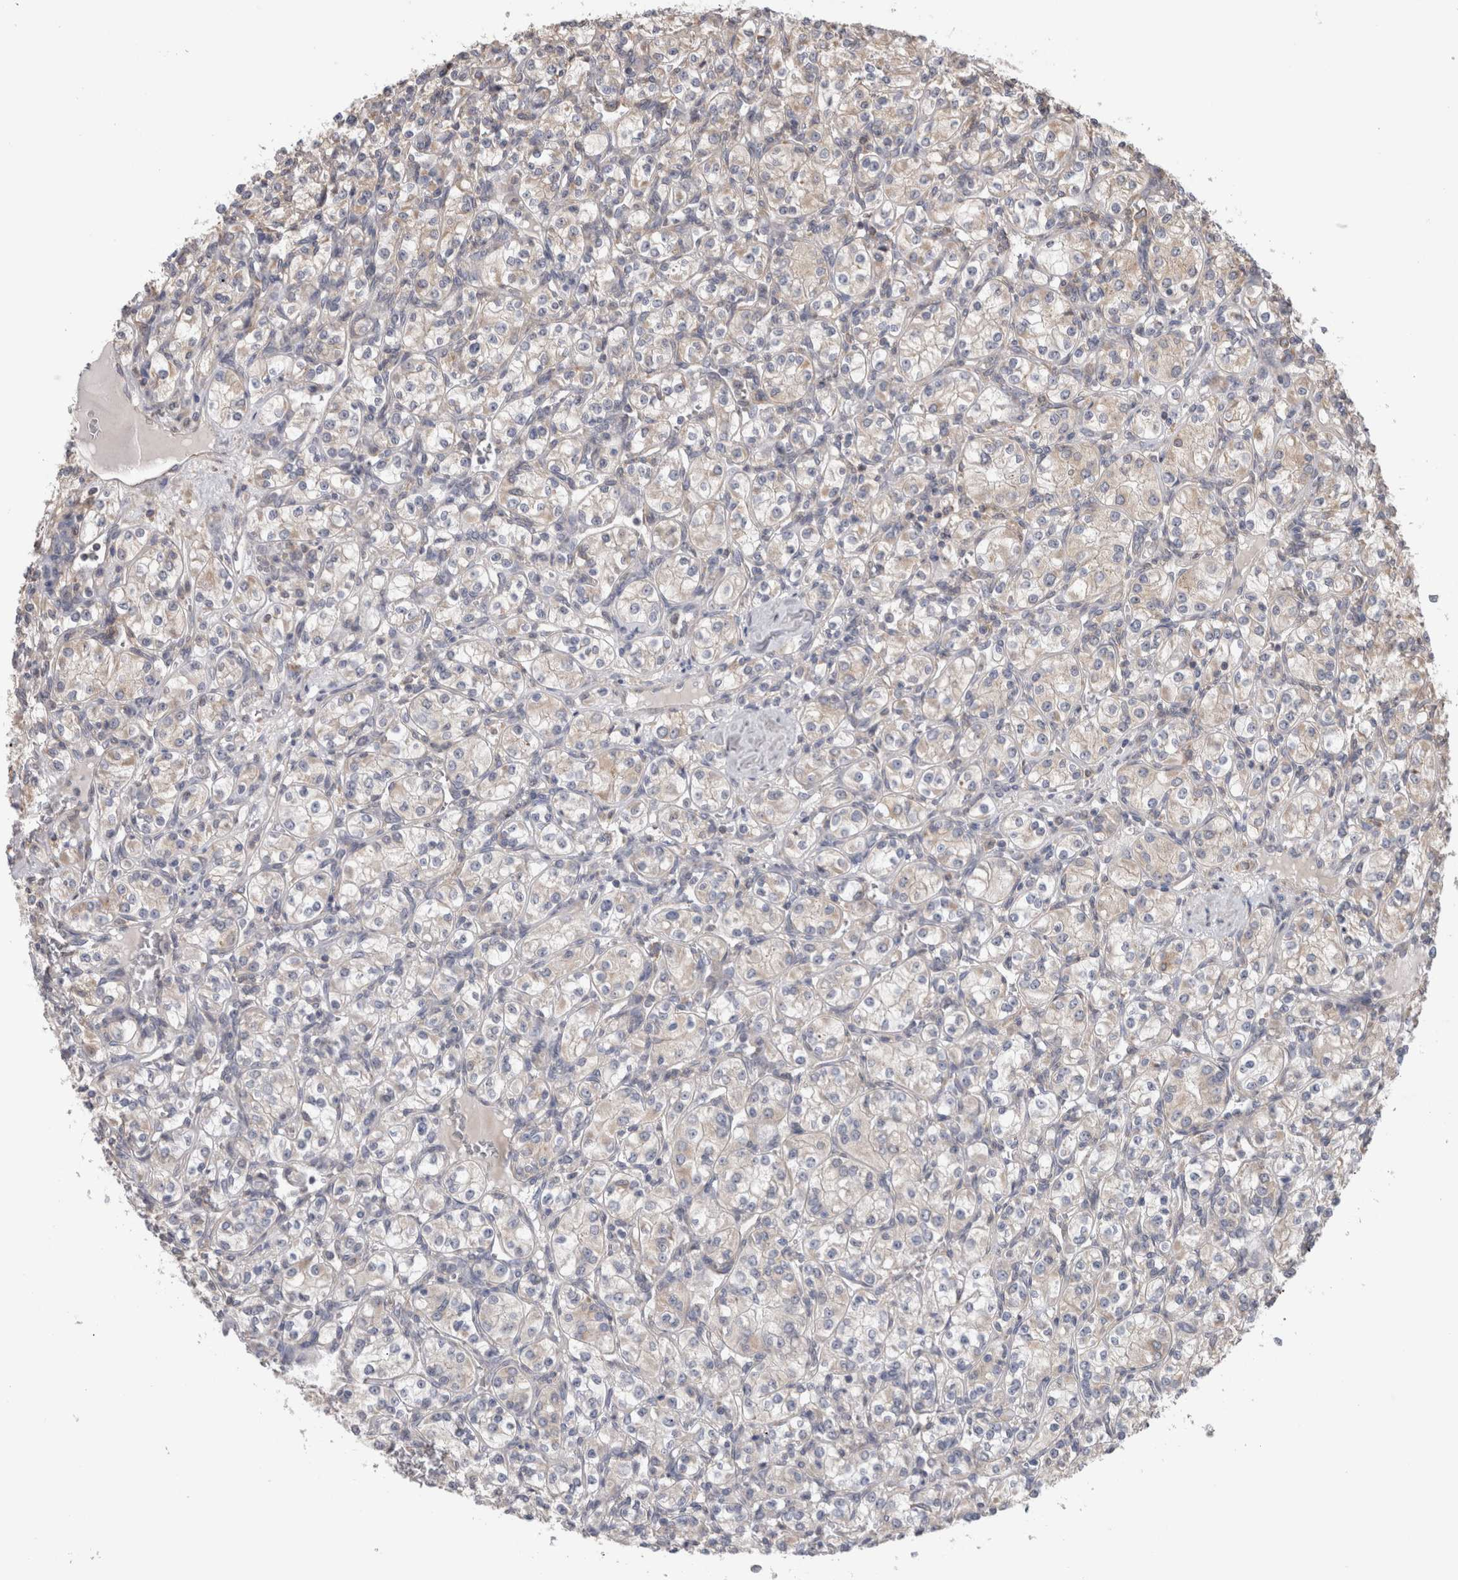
{"staining": {"intensity": "negative", "quantity": "none", "location": "none"}, "tissue": "renal cancer", "cell_type": "Tumor cells", "image_type": "cancer", "snomed": [{"axis": "morphology", "description": "Adenocarcinoma, NOS"}, {"axis": "topography", "description": "Kidney"}], "caption": "A micrograph of adenocarcinoma (renal) stained for a protein reveals no brown staining in tumor cells.", "gene": "SMAP2", "patient": {"sex": "male", "age": 77}}